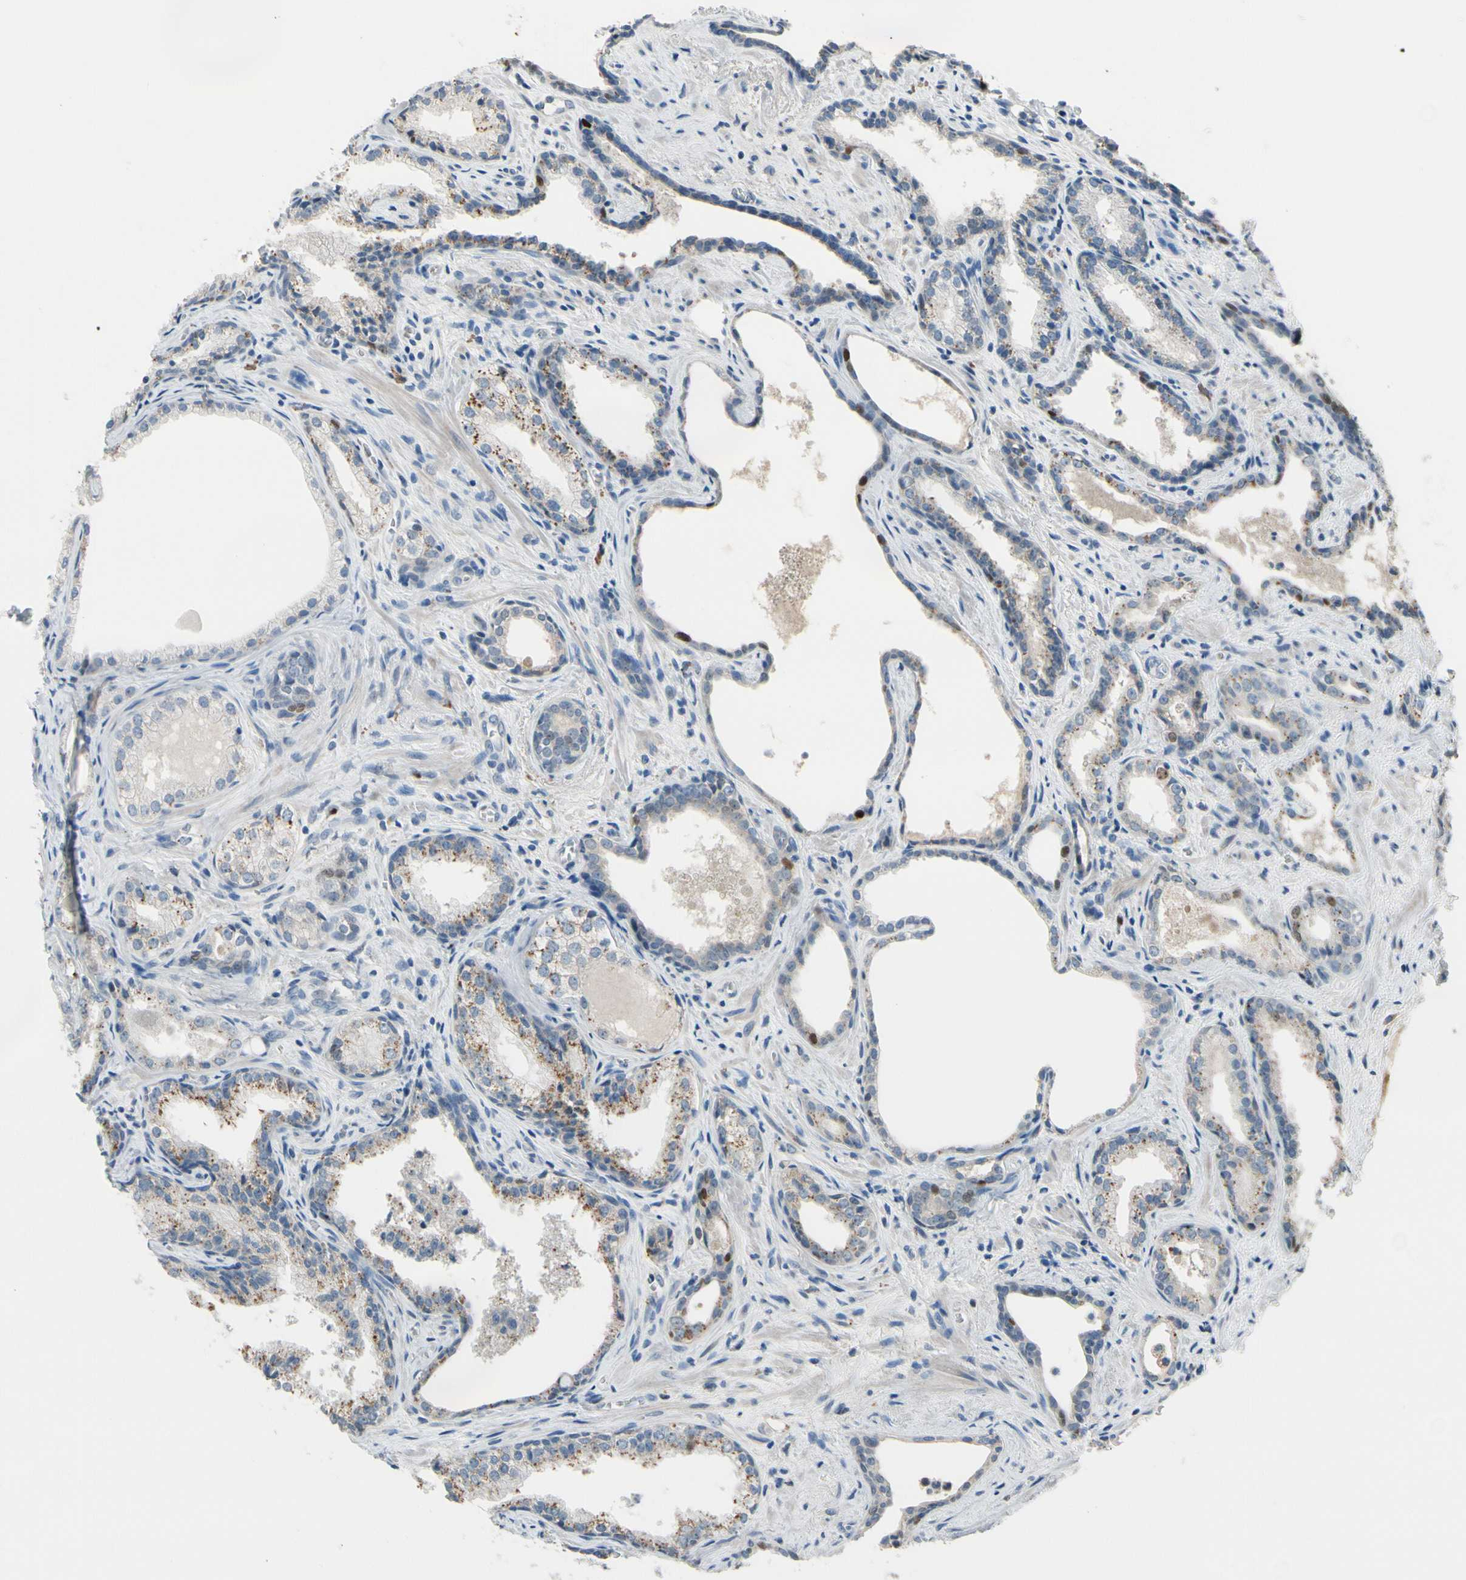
{"staining": {"intensity": "moderate", "quantity": "<25%", "location": "cytoplasmic/membranous,nuclear"}, "tissue": "prostate cancer", "cell_type": "Tumor cells", "image_type": "cancer", "snomed": [{"axis": "morphology", "description": "Adenocarcinoma, Low grade"}, {"axis": "topography", "description": "Prostate"}], "caption": "Human low-grade adenocarcinoma (prostate) stained for a protein (brown) shows moderate cytoplasmic/membranous and nuclear positive staining in about <25% of tumor cells.", "gene": "ZKSCAN4", "patient": {"sex": "male", "age": 60}}